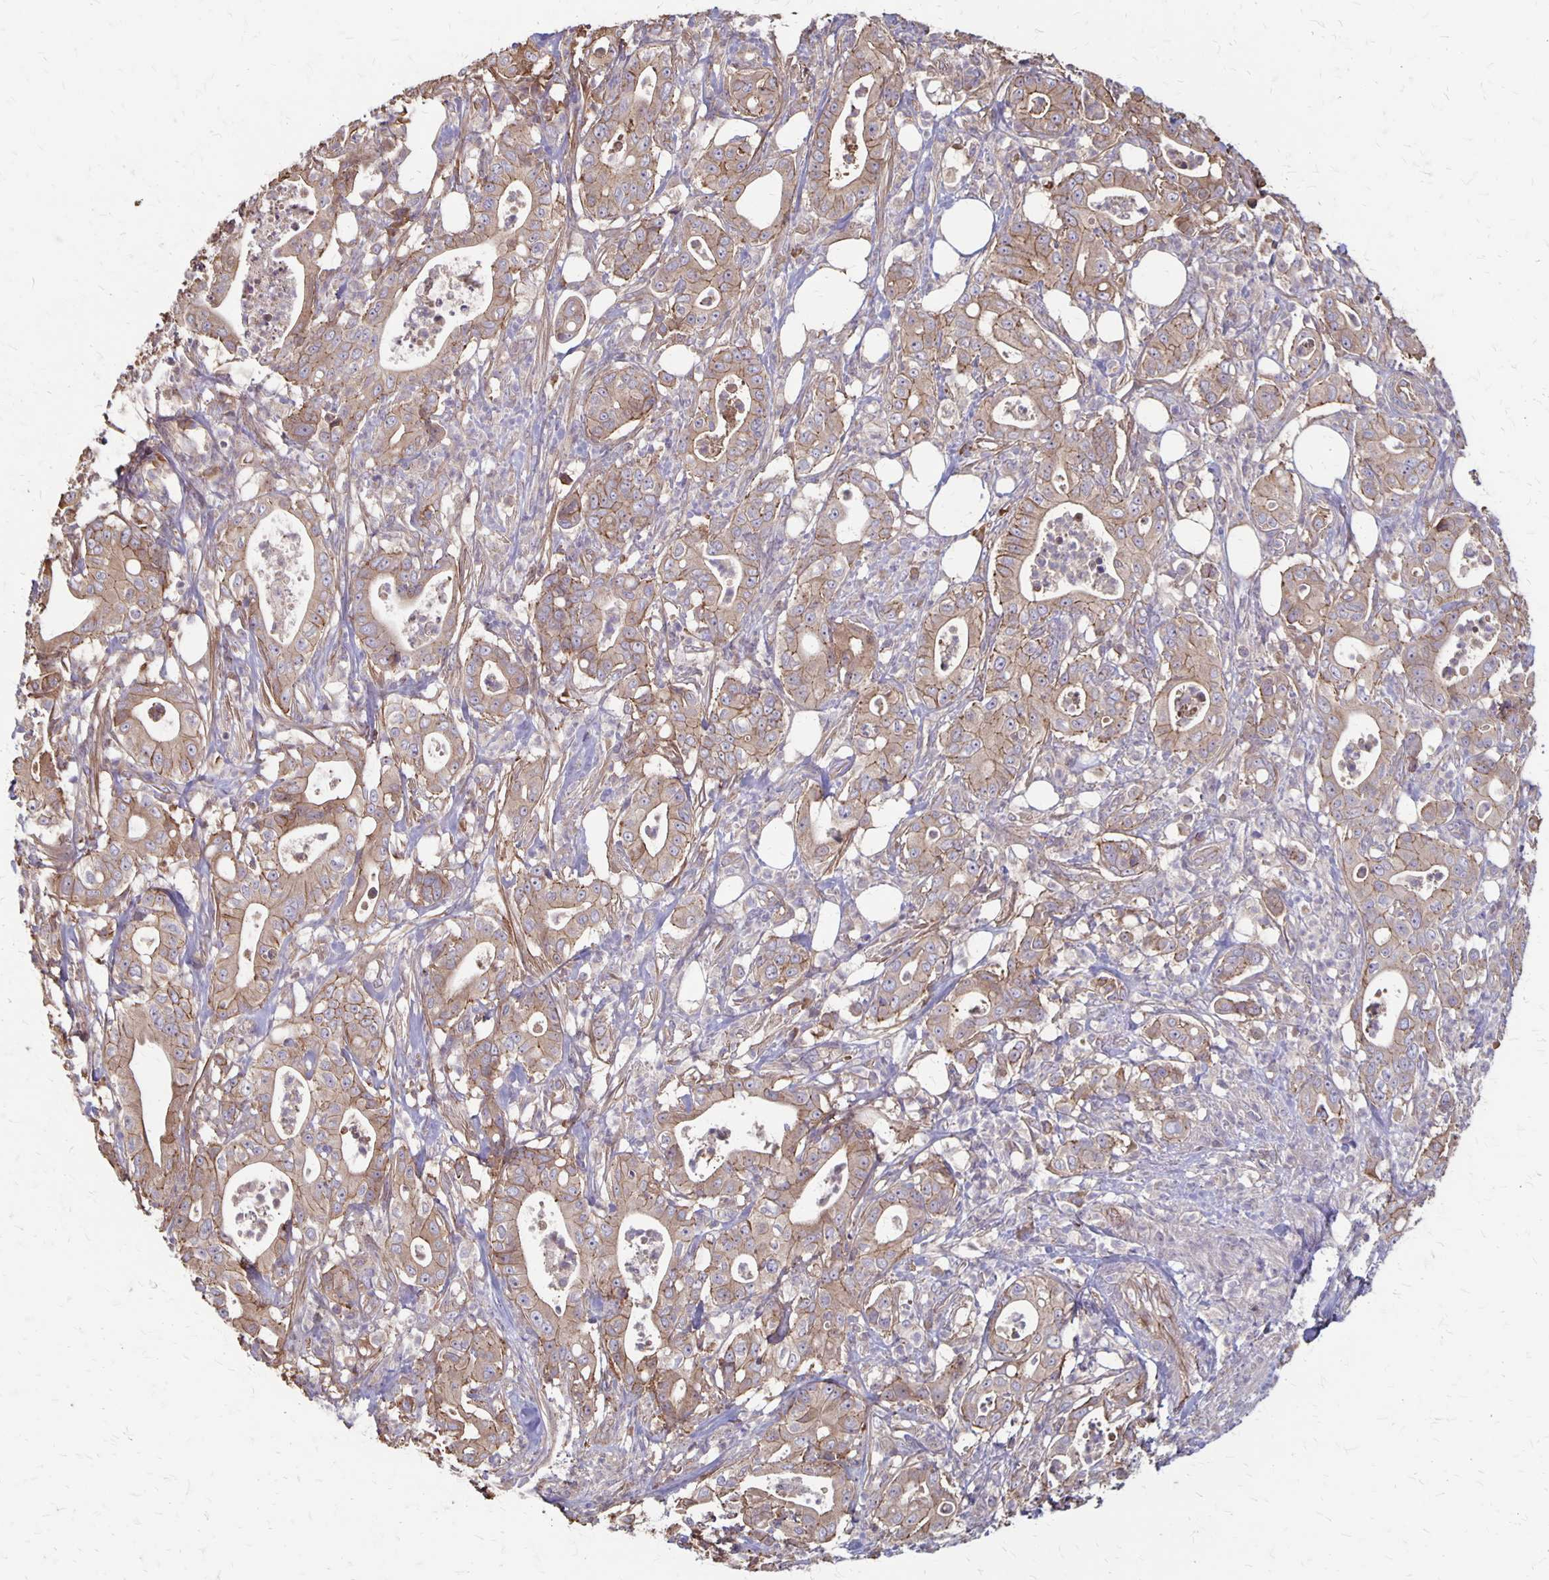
{"staining": {"intensity": "moderate", "quantity": "25%-75%", "location": "cytoplasmic/membranous"}, "tissue": "pancreatic cancer", "cell_type": "Tumor cells", "image_type": "cancer", "snomed": [{"axis": "morphology", "description": "Adenocarcinoma, NOS"}, {"axis": "topography", "description": "Pancreas"}], "caption": "Moderate cytoplasmic/membranous staining is appreciated in approximately 25%-75% of tumor cells in pancreatic cancer.", "gene": "PROM2", "patient": {"sex": "male", "age": 71}}